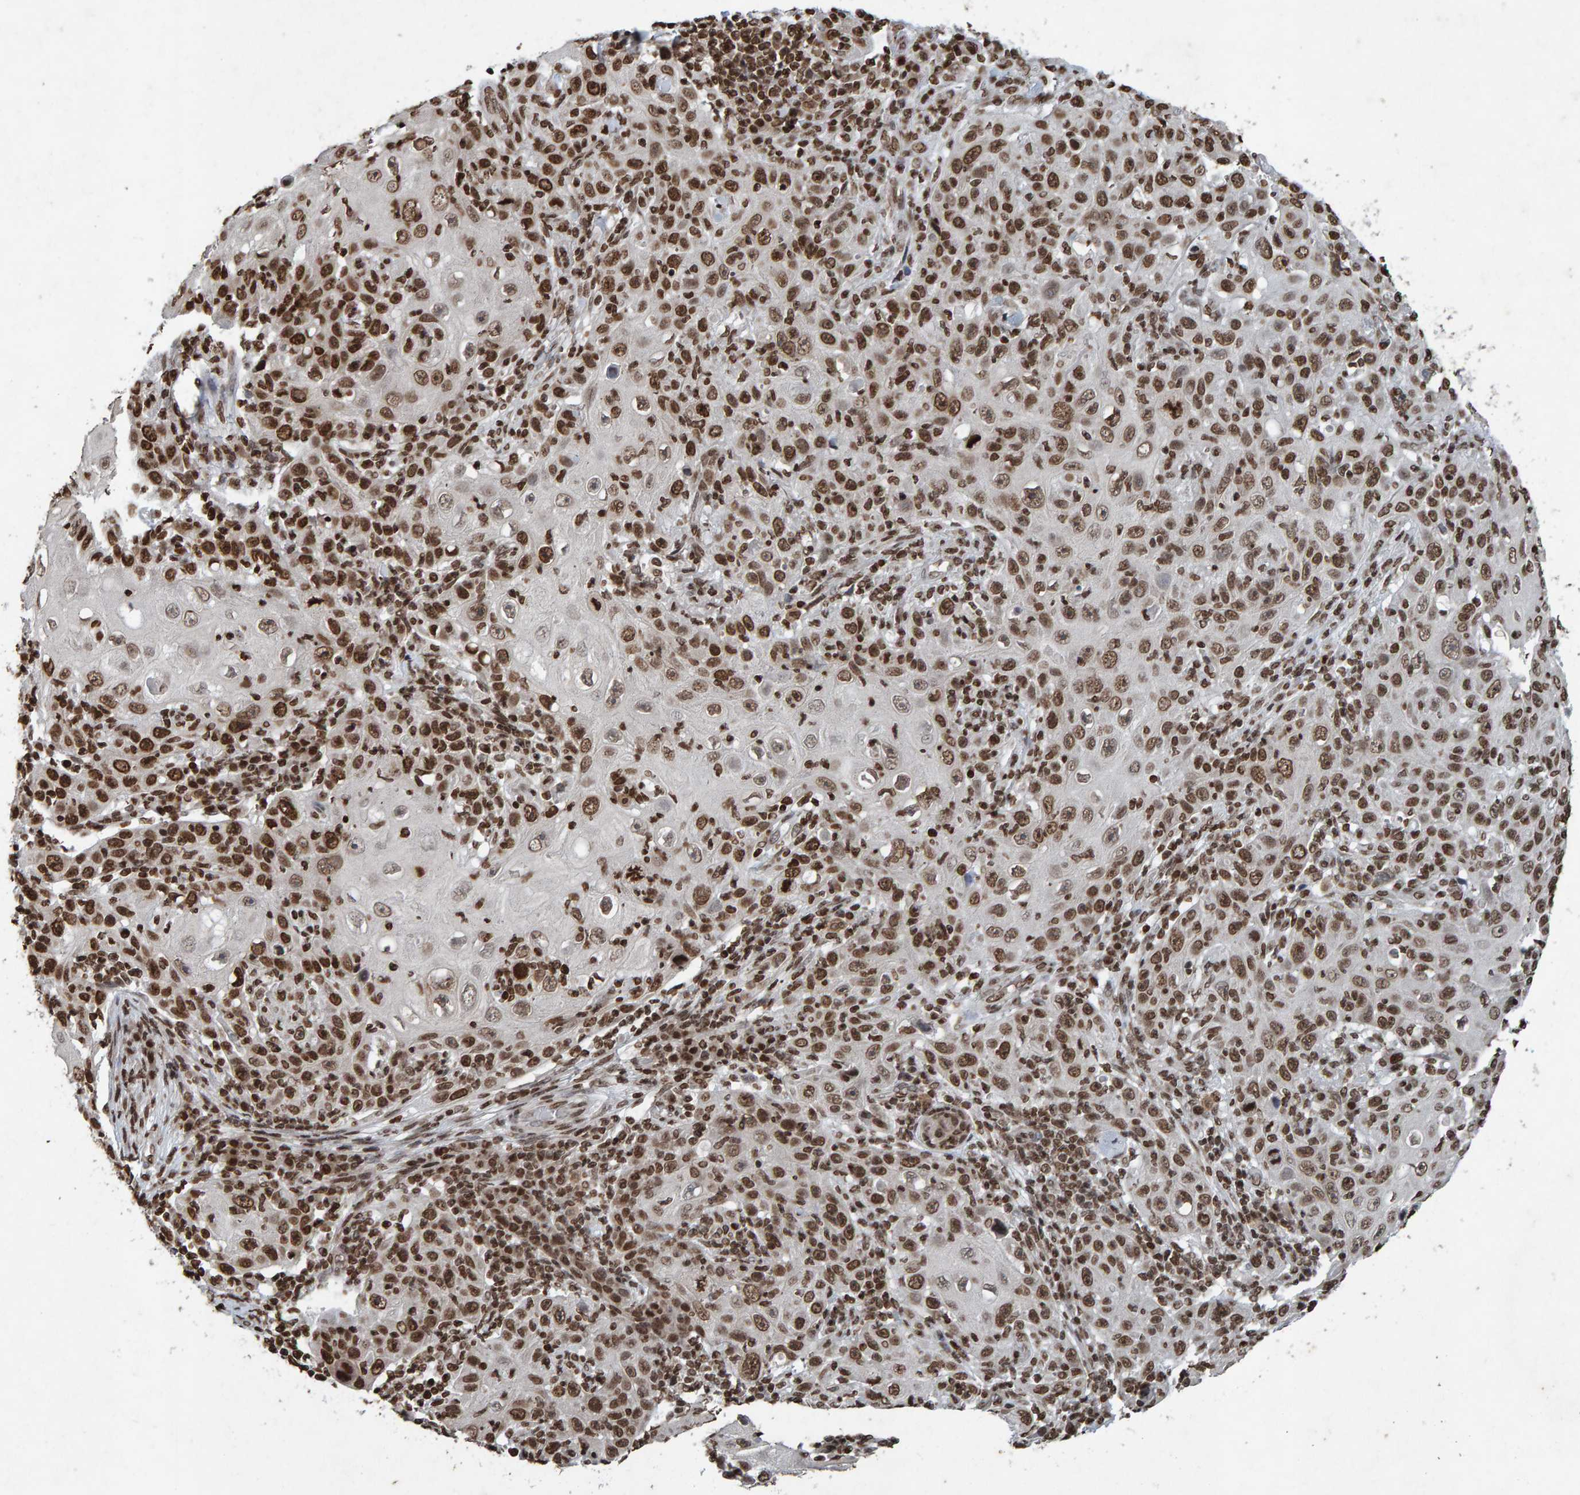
{"staining": {"intensity": "strong", "quantity": ">75%", "location": "nuclear"}, "tissue": "skin cancer", "cell_type": "Tumor cells", "image_type": "cancer", "snomed": [{"axis": "morphology", "description": "Squamous cell carcinoma, NOS"}, {"axis": "topography", "description": "Skin"}], "caption": "Squamous cell carcinoma (skin) was stained to show a protein in brown. There is high levels of strong nuclear staining in about >75% of tumor cells. The staining was performed using DAB, with brown indicating positive protein expression. Nuclei are stained blue with hematoxylin.", "gene": "H2AZ1", "patient": {"sex": "female", "age": 88}}